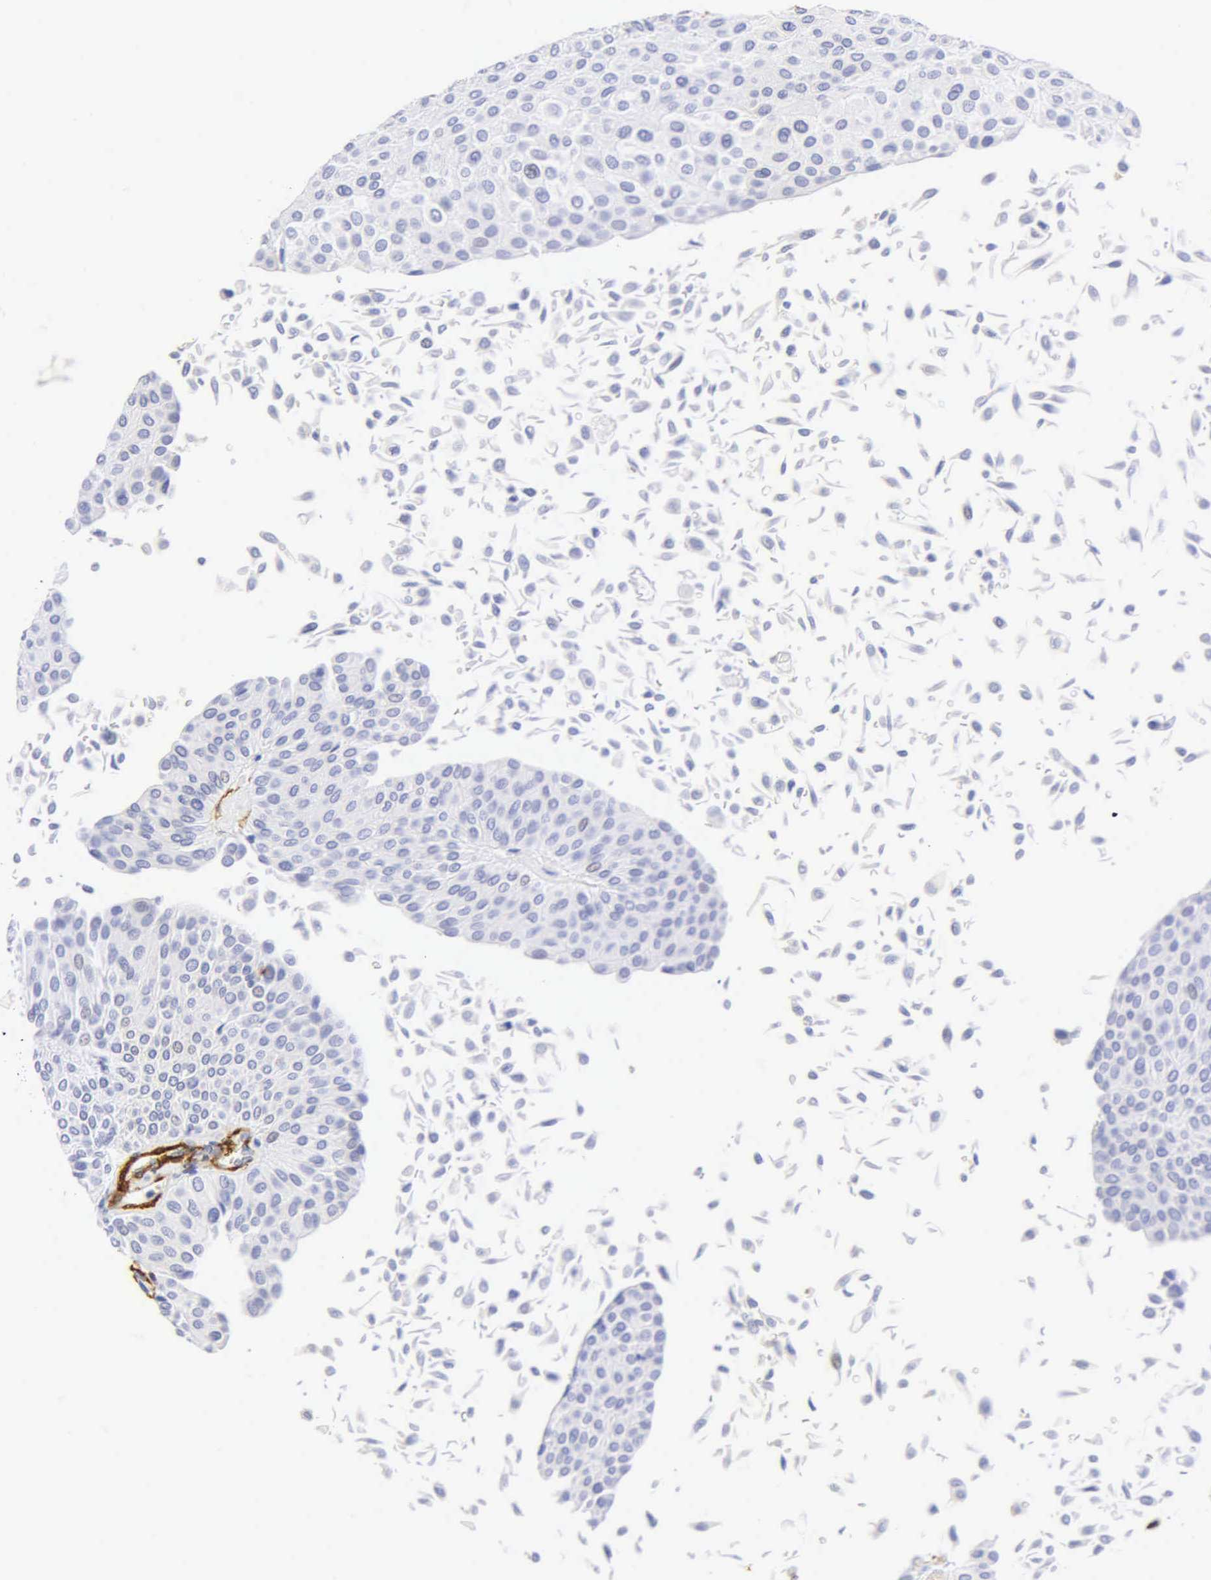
{"staining": {"intensity": "negative", "quantity": "none", "location": "none"}, "tissue": "urothelial cancer", "cell_type": "Tumor cells", "image_type": "cancer", "snomed": [{"axis": "morphology", "description": "Urothelial carcinoma, Low grade"}, {"axis": "topography", "description": "Urinary bladder"}], "caption": "The immunohistochemistry micrograph has no significant staining in tumor cells of urothelial carcinoma (low-grade) tissue.", "gene": "ACTA2", "patient": {"sex": "male", "age": 64}}